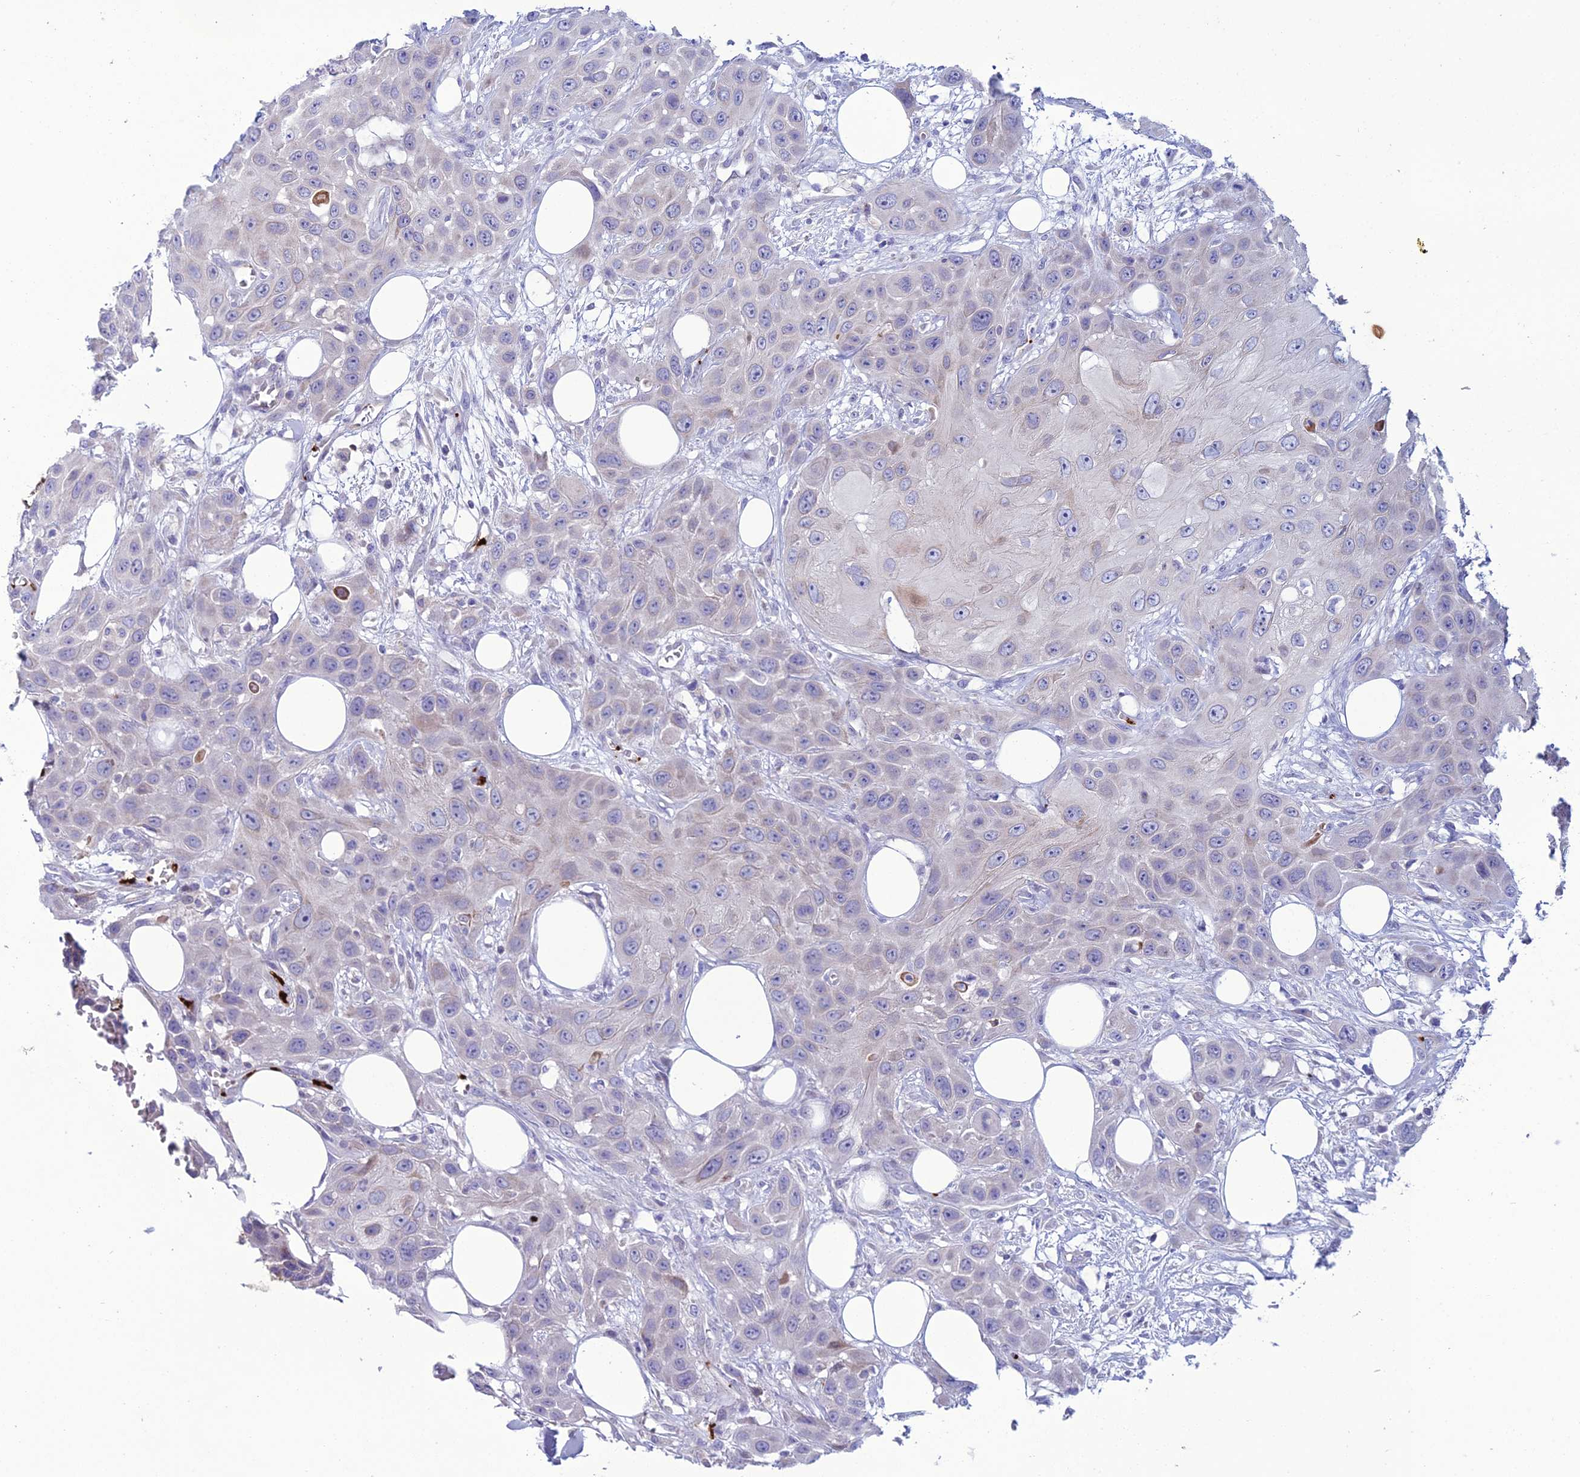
{"staining": {"intensity": "negative", "quantity": "none", "location": "none"}, "tissue": "head and neck cancer", "cell_type": "Tumor cells", "image_type": "cancer", "snomed": [{"axis": "morphology", "description": "Squamous cell carcinoma, NOS"}, {"axis": "topography", "description": "Head-Neck"}], "caption": "Micrograph shows no significant protein staining in tumor cells of head and neck cancer.", "gene": "C21orf140", "patient": {"sex": "male", "age": 81}}